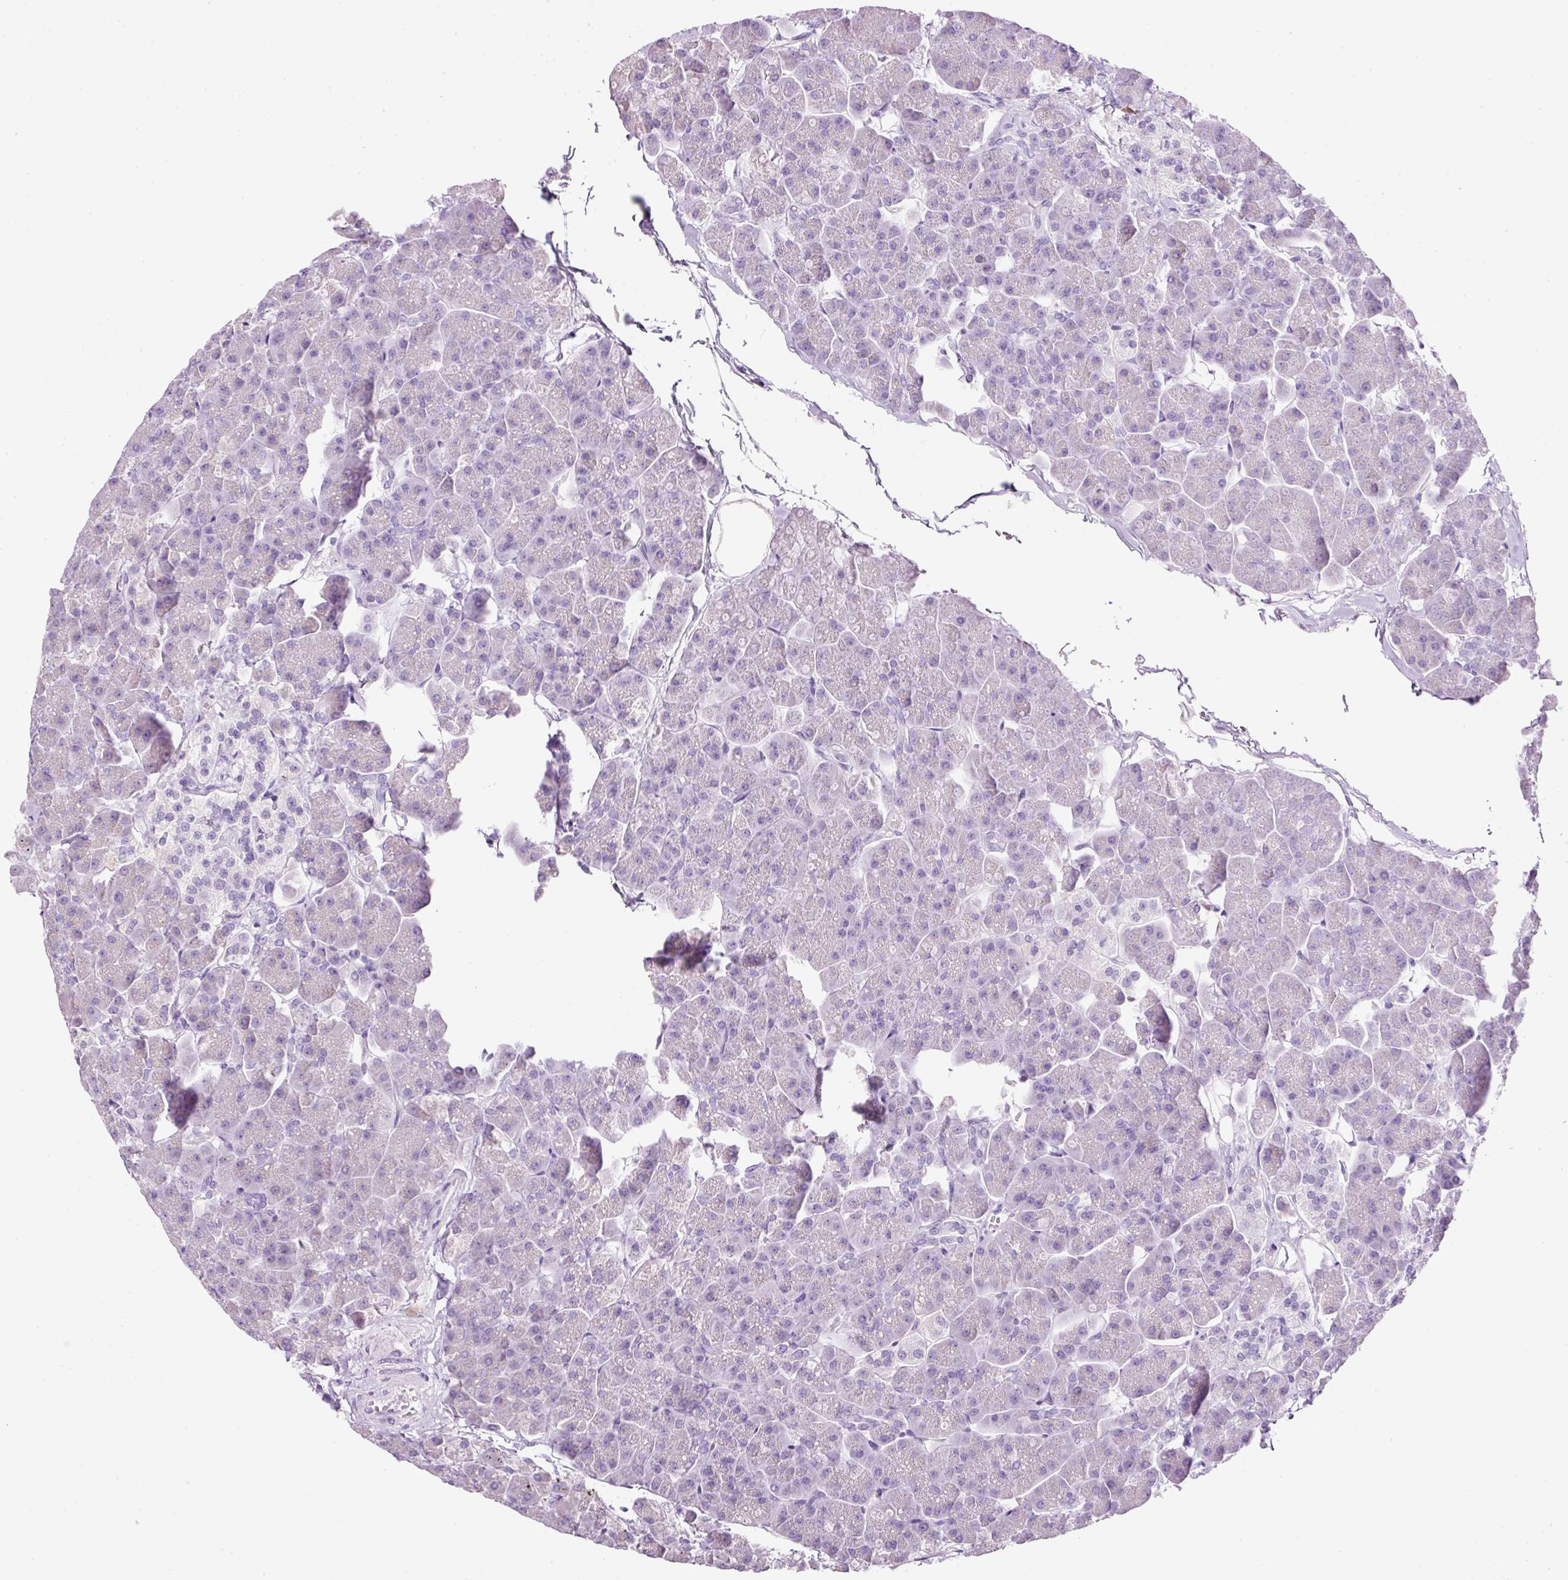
{"staining": {"intensity": "negative", "quantity": "none", "location": "none"}, "tissue": "pancreas", "cell_type": "Exocrine glandular cells", "image_type": "normal", "snomed": [{"axis": "morphology", "description": "Normal tissue, NOS"}, {"axis": "topography", "description": "Pancreas"}, {"axis": "topography", "description": "Peripheral nerve tissue"}], "caption": "IHC image of benign pancreas stained for a protein (brown), which reveals no expression in exocrine glandular cells.", "gene": "BSND", "patient": {"sex": "male", "age": 54}}